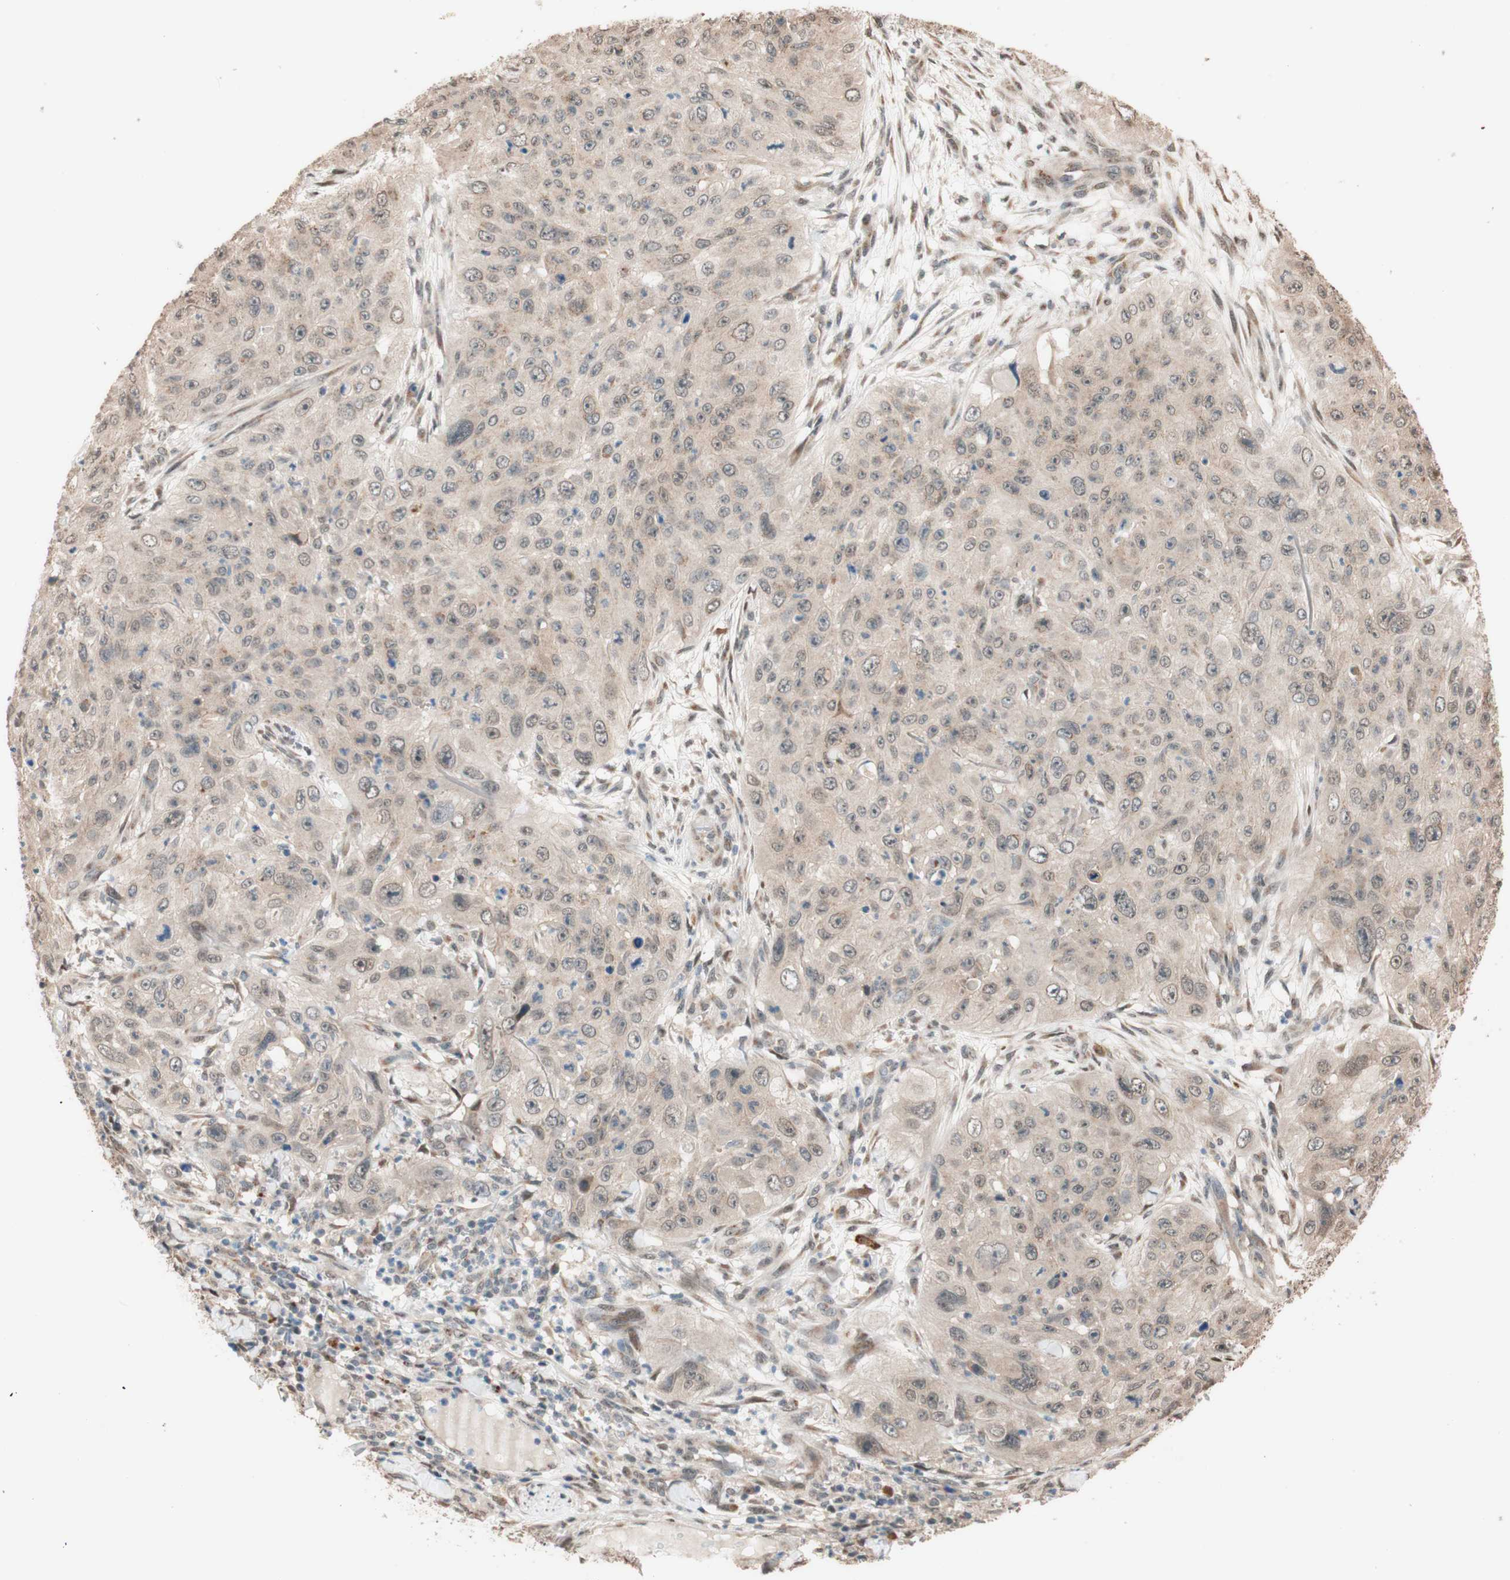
{"staining": {"intensity": "weak", "quantity": "<25%", "location": "cytoplasmic/membranous"}, "tissue": "skin cancer", "cell_type": "Tumor cells", "image_type": "cancer", "snomed": [{"axis": "morphology", "description": "Squamous cell carcinoma, NOS"}, {"axis": "topography", "description": "Skin"}], "caption": "A high-resolution histopathology image shows IHC staining of skin cancer (squamous cell carcinoma), which reveals no significant positivity in tumor cells.", "gene": "CCNC", "patient": {"sex": "female", "age": 80}}